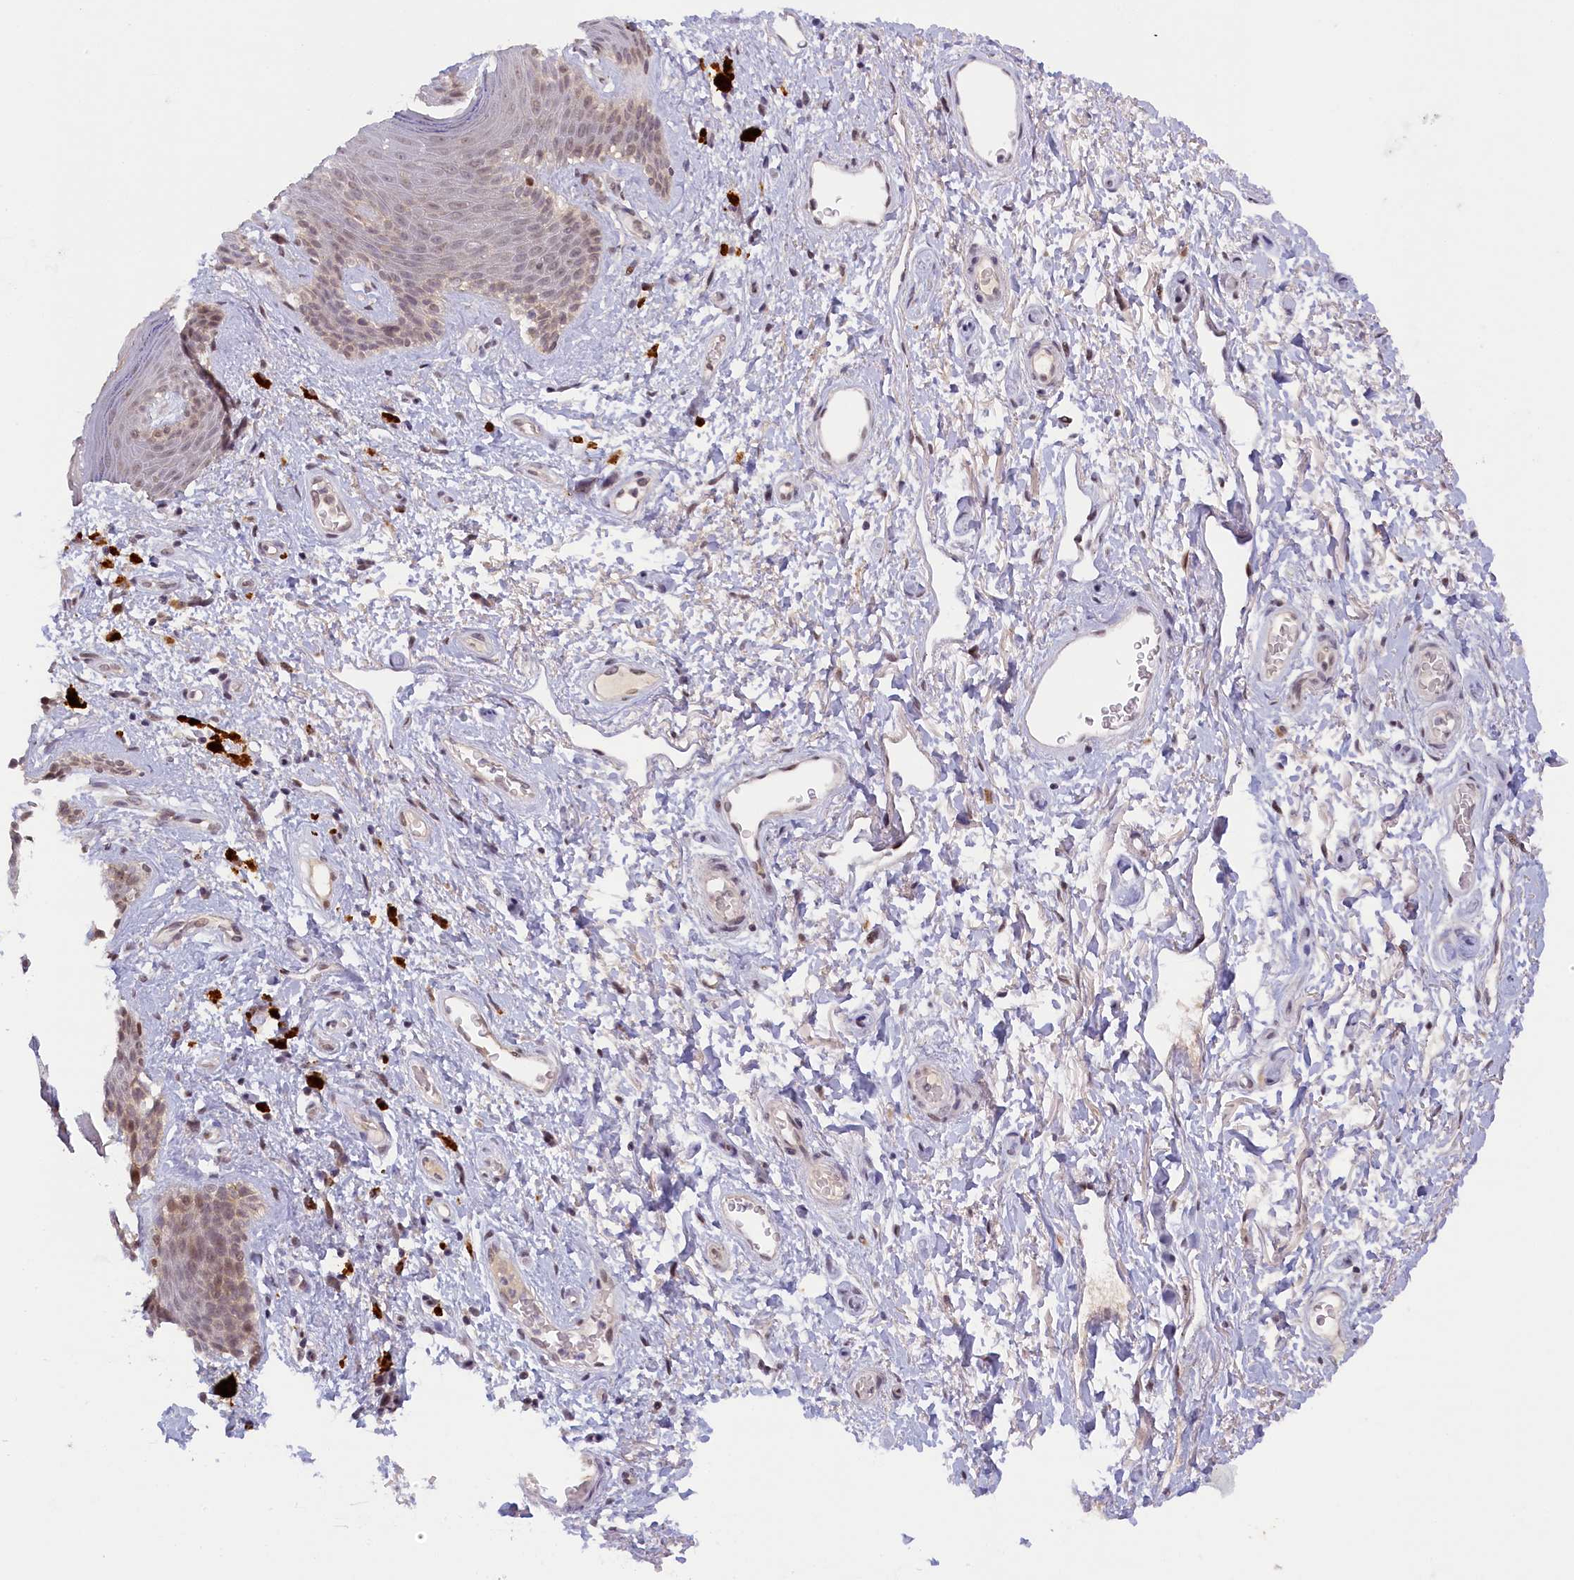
{"staining": {"intensity": "weak", "quantity": "<25%", "location": "nuclear"}, "tissue": "skin", "cell_type": "Epidermal cells", "image_type": "normal", "snomed": [{"axis": "morphology", "description": "Normal tissue, NOS"}, {"axis": "topography", "description": "Anal"}], "caption": "An immunohistochemistry image of benign skin is shown. There is no staining in epidermal cells of skin. The staining is performed using DAB (3,3'-diaminobenzidine) brown chromogen with nuclei counter-stained in using hematoxylin.", "gene": "SEC31B", "patient": {"sex": "female", "age": 46}}